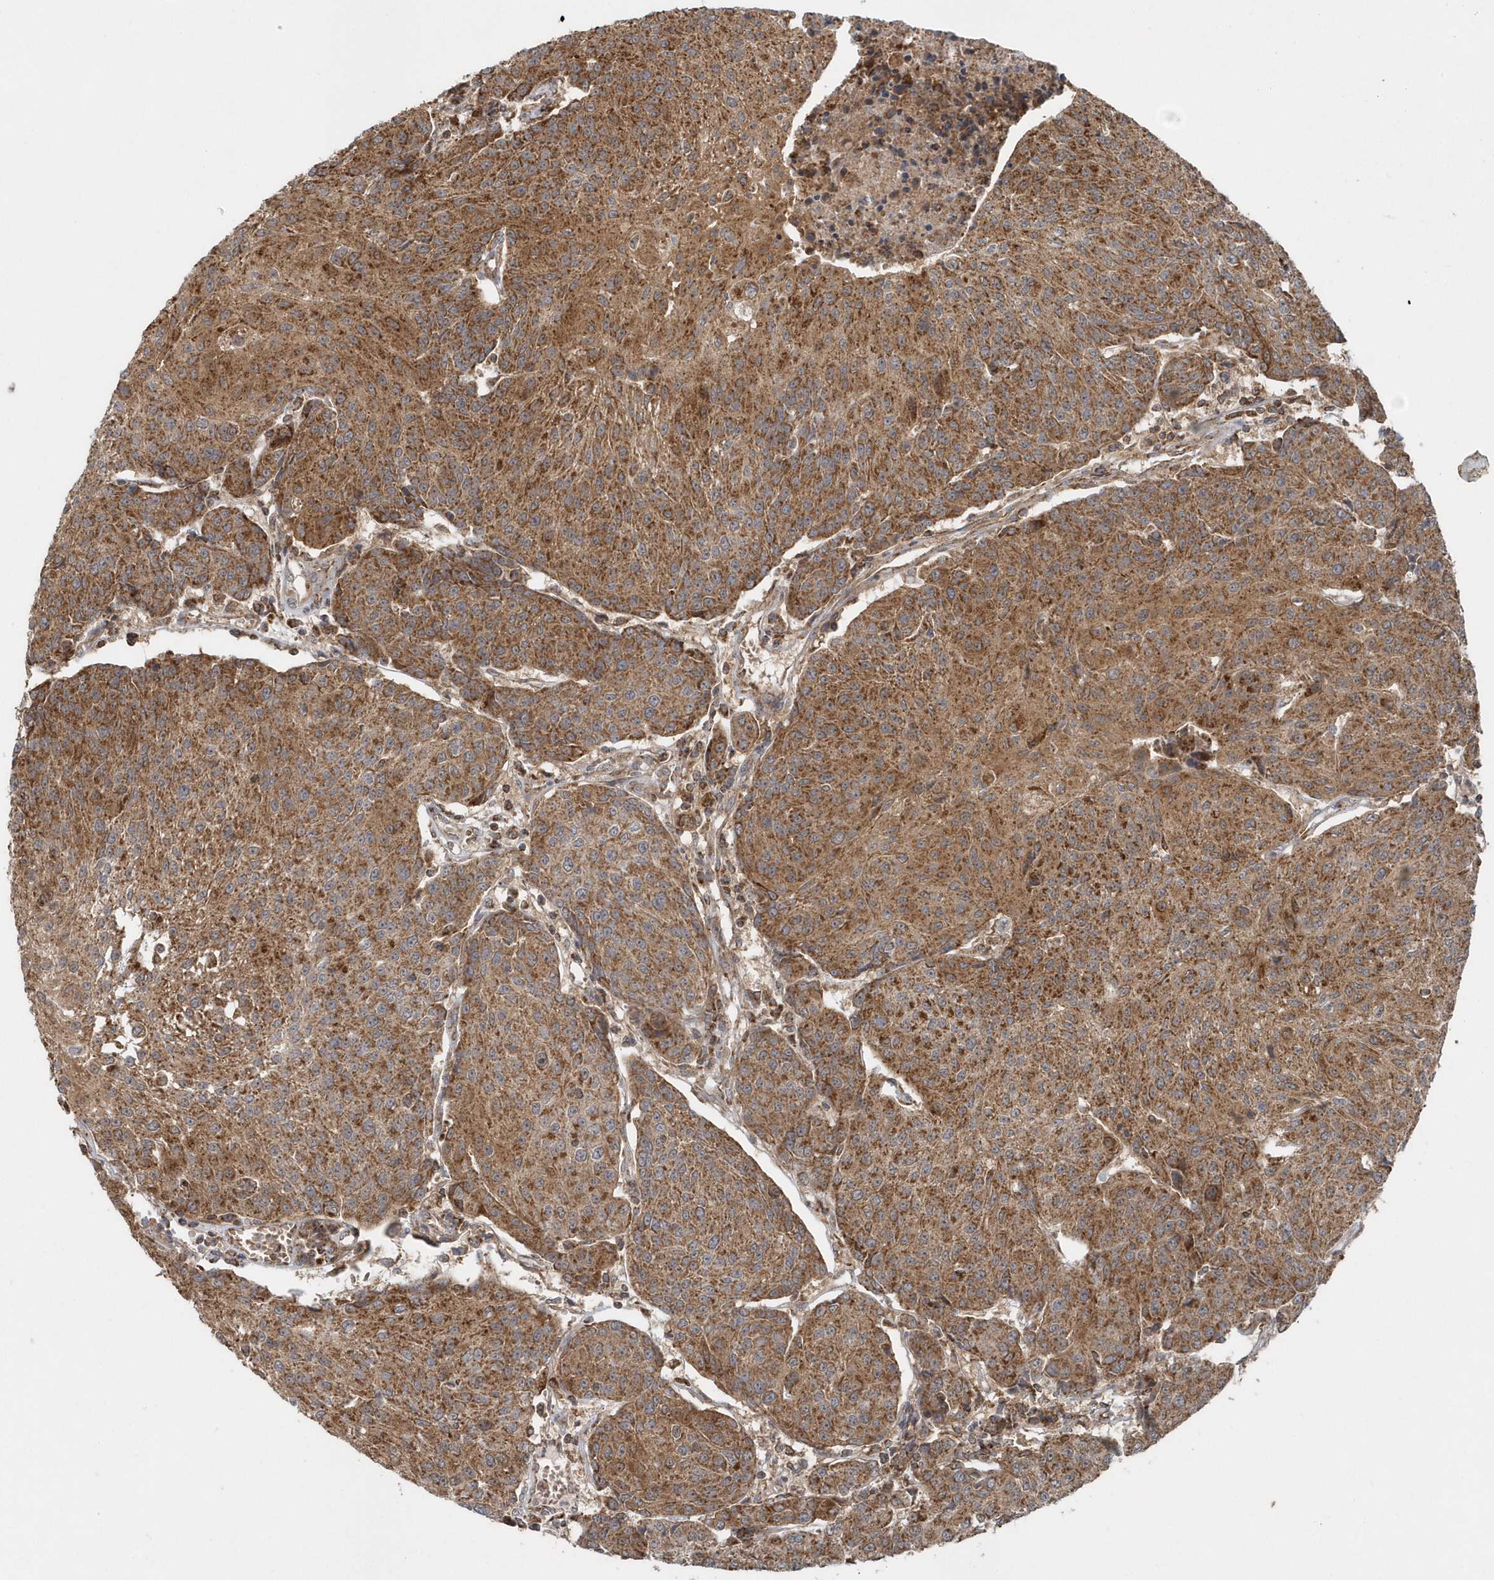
{"staining": {"intensity": "moderate", "quantity": ">75%", "location": "cytoplasmic/membranous"}, "tissue": "urothelial cancer", "cell_type": "Tumor cells", "image_type": "cancer", "snomed": [{"axis": "morphology", "description": "Urothelial carcinoma, High grade"}, {"axis": "topography", "description": "Urinary bladder"}], "caption": "Protein staining of urothelial carcinoma (high-grade) tissue displays moderate cytoplasmic/membranous staining in approximately >75% of tumor cells.", "gene": "PPP1R7", "patient": {"sex": "female", "age": 85}}